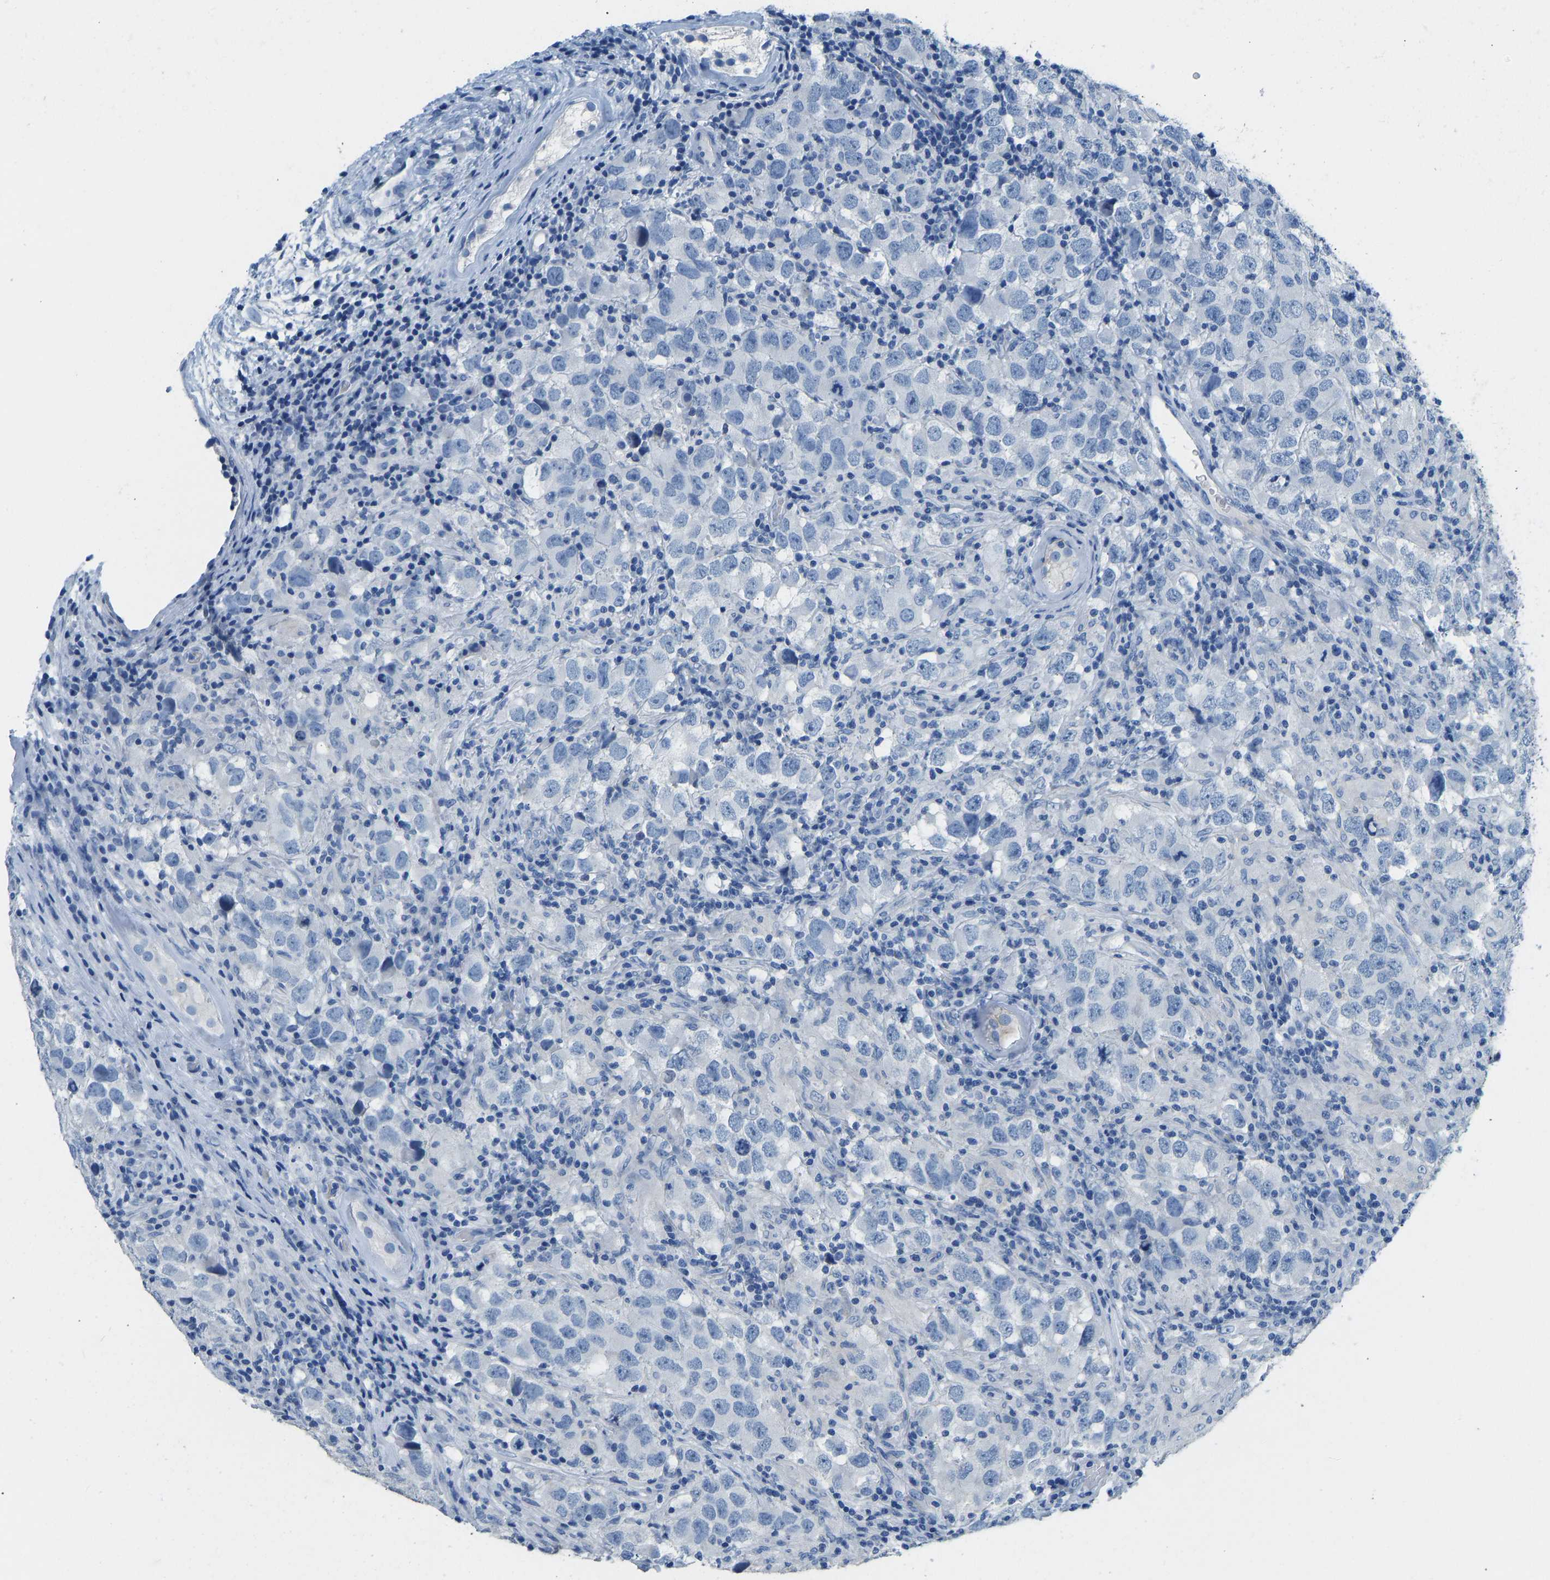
{"staining": {"intensity": "negative", "quantity": "none", "location": "none"}, "tissue": "testis cancer", "cell_type": "Tumor cells", "image_type": "cancer", "snomed": [{"axis": "morphology", "description": "Carcinoma, Embryonal, NOS"}, {"axis": "topography", "description": "Testis"}], "caption": "This is an immunohistochemistry (IHC) image of human testis cancer. There is no positivity in tumor cells.", "gene": "ATP1A1", "patient": {"sex": "male", "age": 21}}